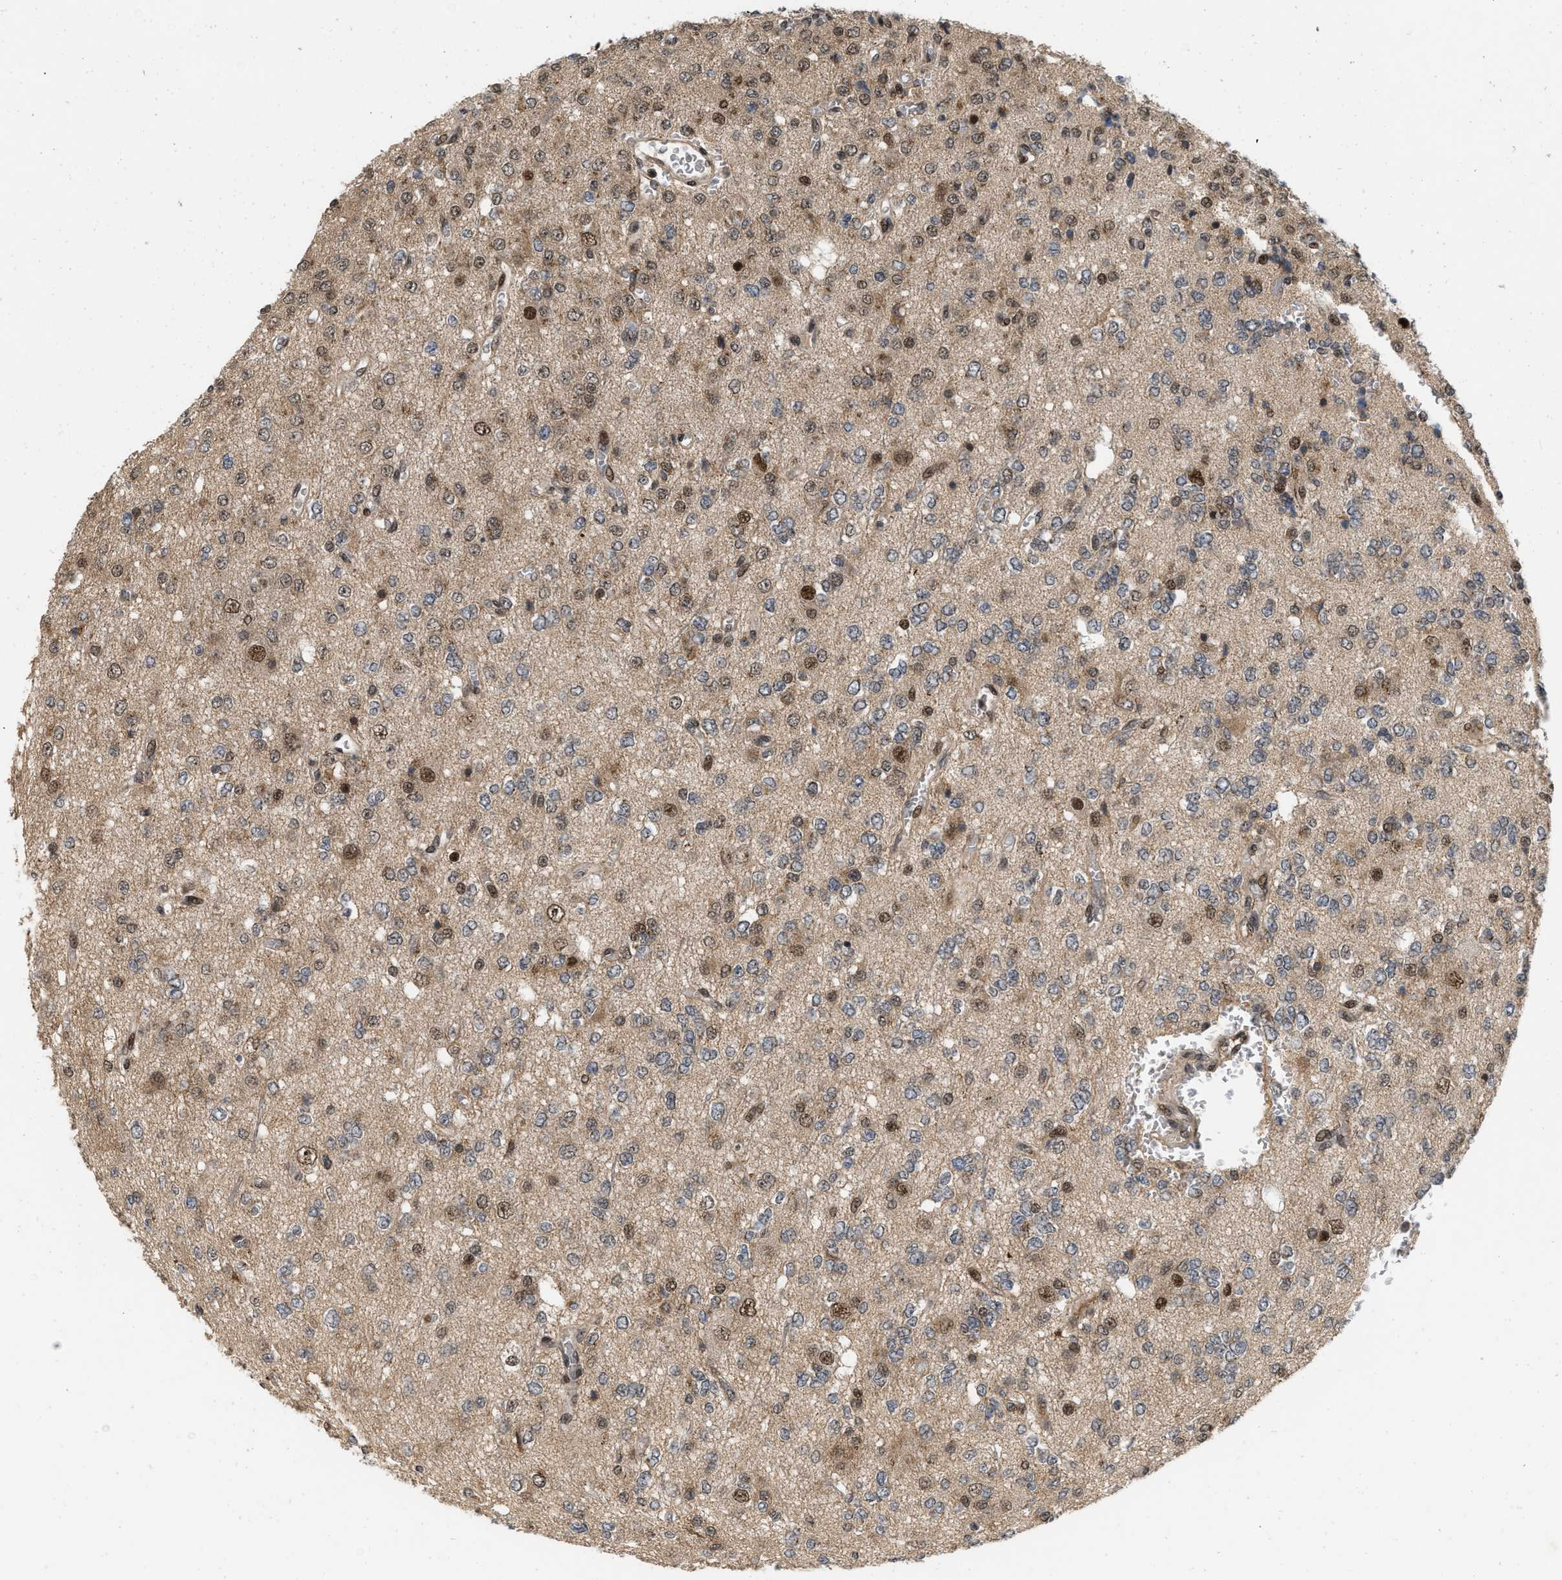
{"staining": {"intensity": "moderate", "quantity": "25%-75%", "location": "nuclear"}, "tissue": "glioma", "cell_type": "Tumor cells", "image_type": "cancer", "snomed": [{"axis": "morphology", "description": "Glioma, malignant, Low grade"}, {"axis": "topography", "description": "Brain"}], "caption": "IHC of glioma displays medium levels of moderate nuclear expression in about 25%-75% of tumor cells.", "gene": "ANKRD11", "patient": {"sex": "male", "age": 38}}